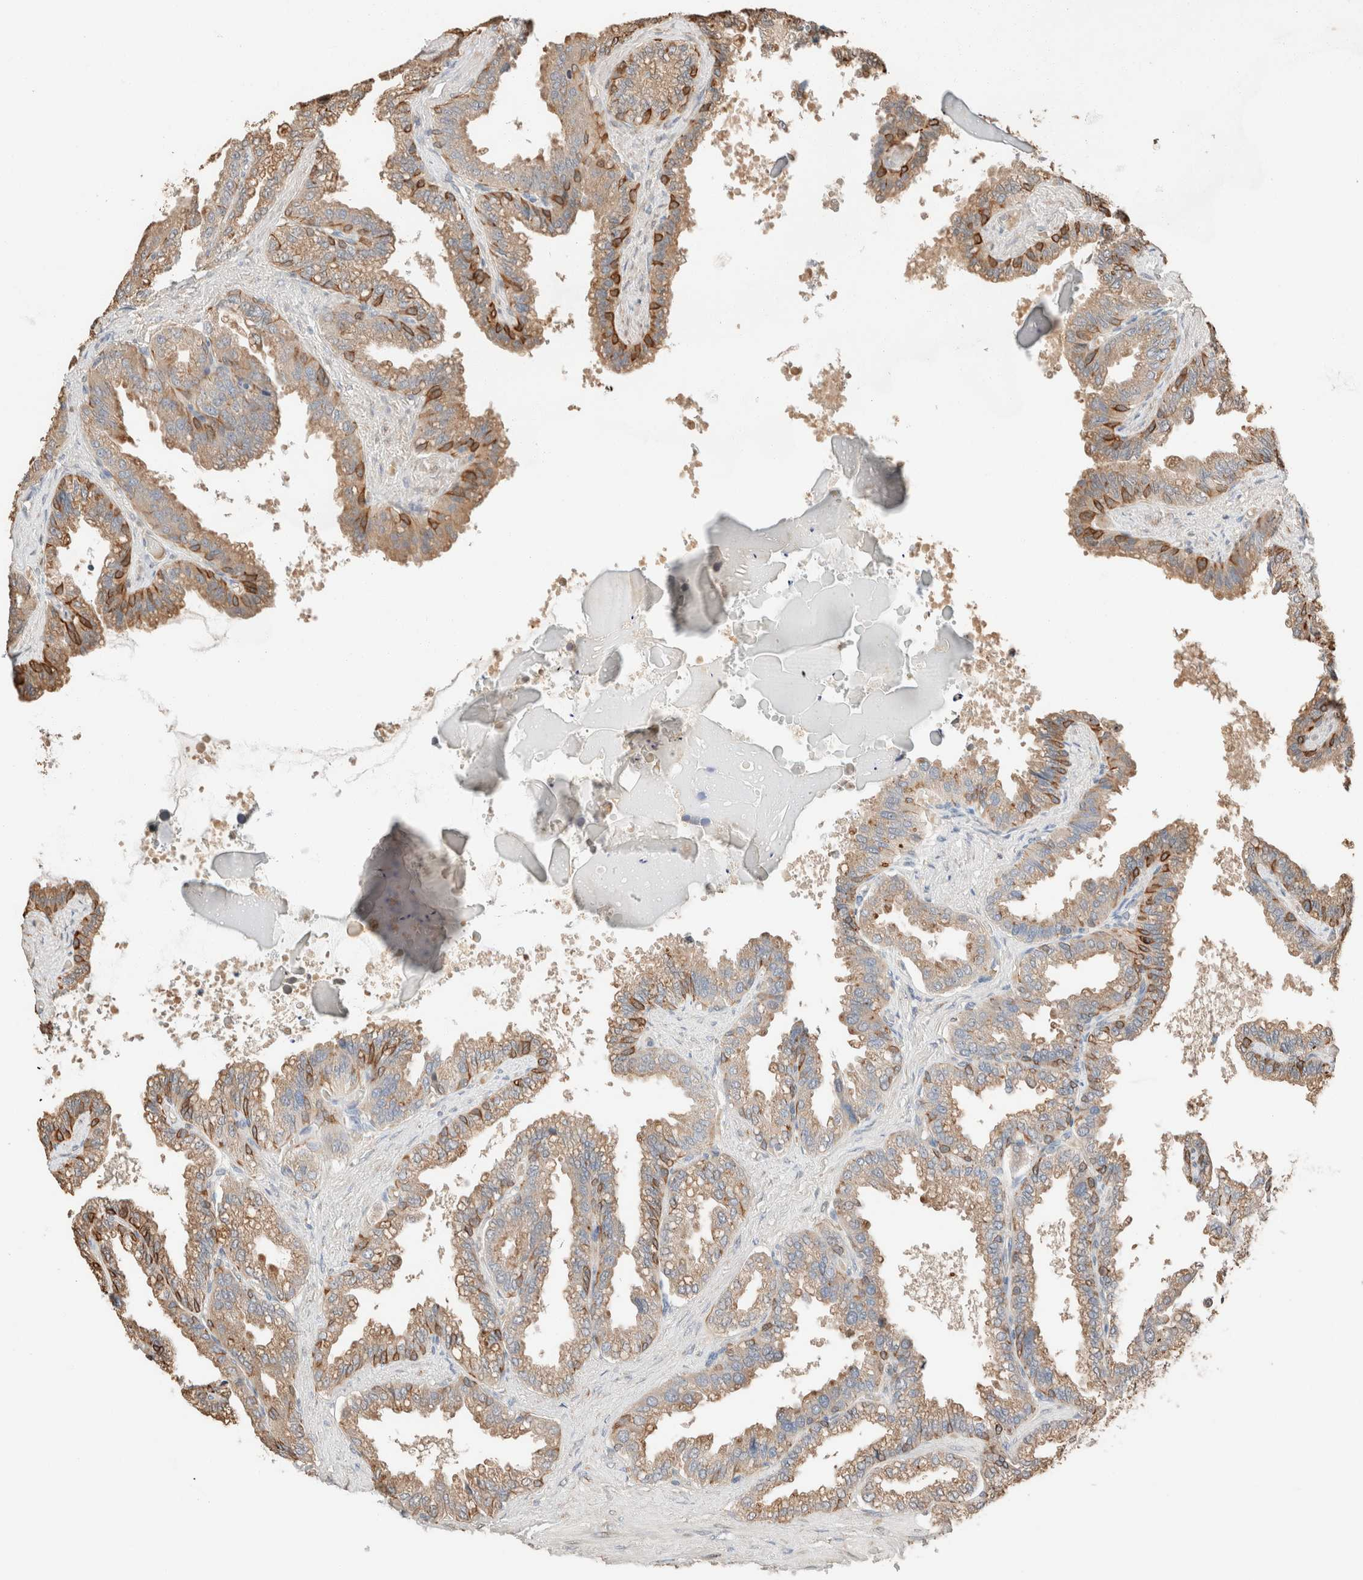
{"staining": {"intensity": "moderate", "quantity": ">75%", "location": "cytoplasmic/membranous"}, "tissue": "seminal vesicle", "cell_type": "Glandular cells", "image_type": "normal", "snomed": [{"axis": "morphology", "description": "Normal tissue, NOS"}, {"axis": "topography", "description": "Seminal veicle"}], "caption": "An immunohistochemistry histopathology image of unremarkable tissue is shown. Protein staining in brown highlights moderate cytoplasmic/membranous positivity in seminal vesicle within glandular cells. Immunohistochemistry (ihc) stains the protein in brown and the nuclei are stained blue.", "gene": "TUBD1", "patient": {"sex": "male", "age": 46}}